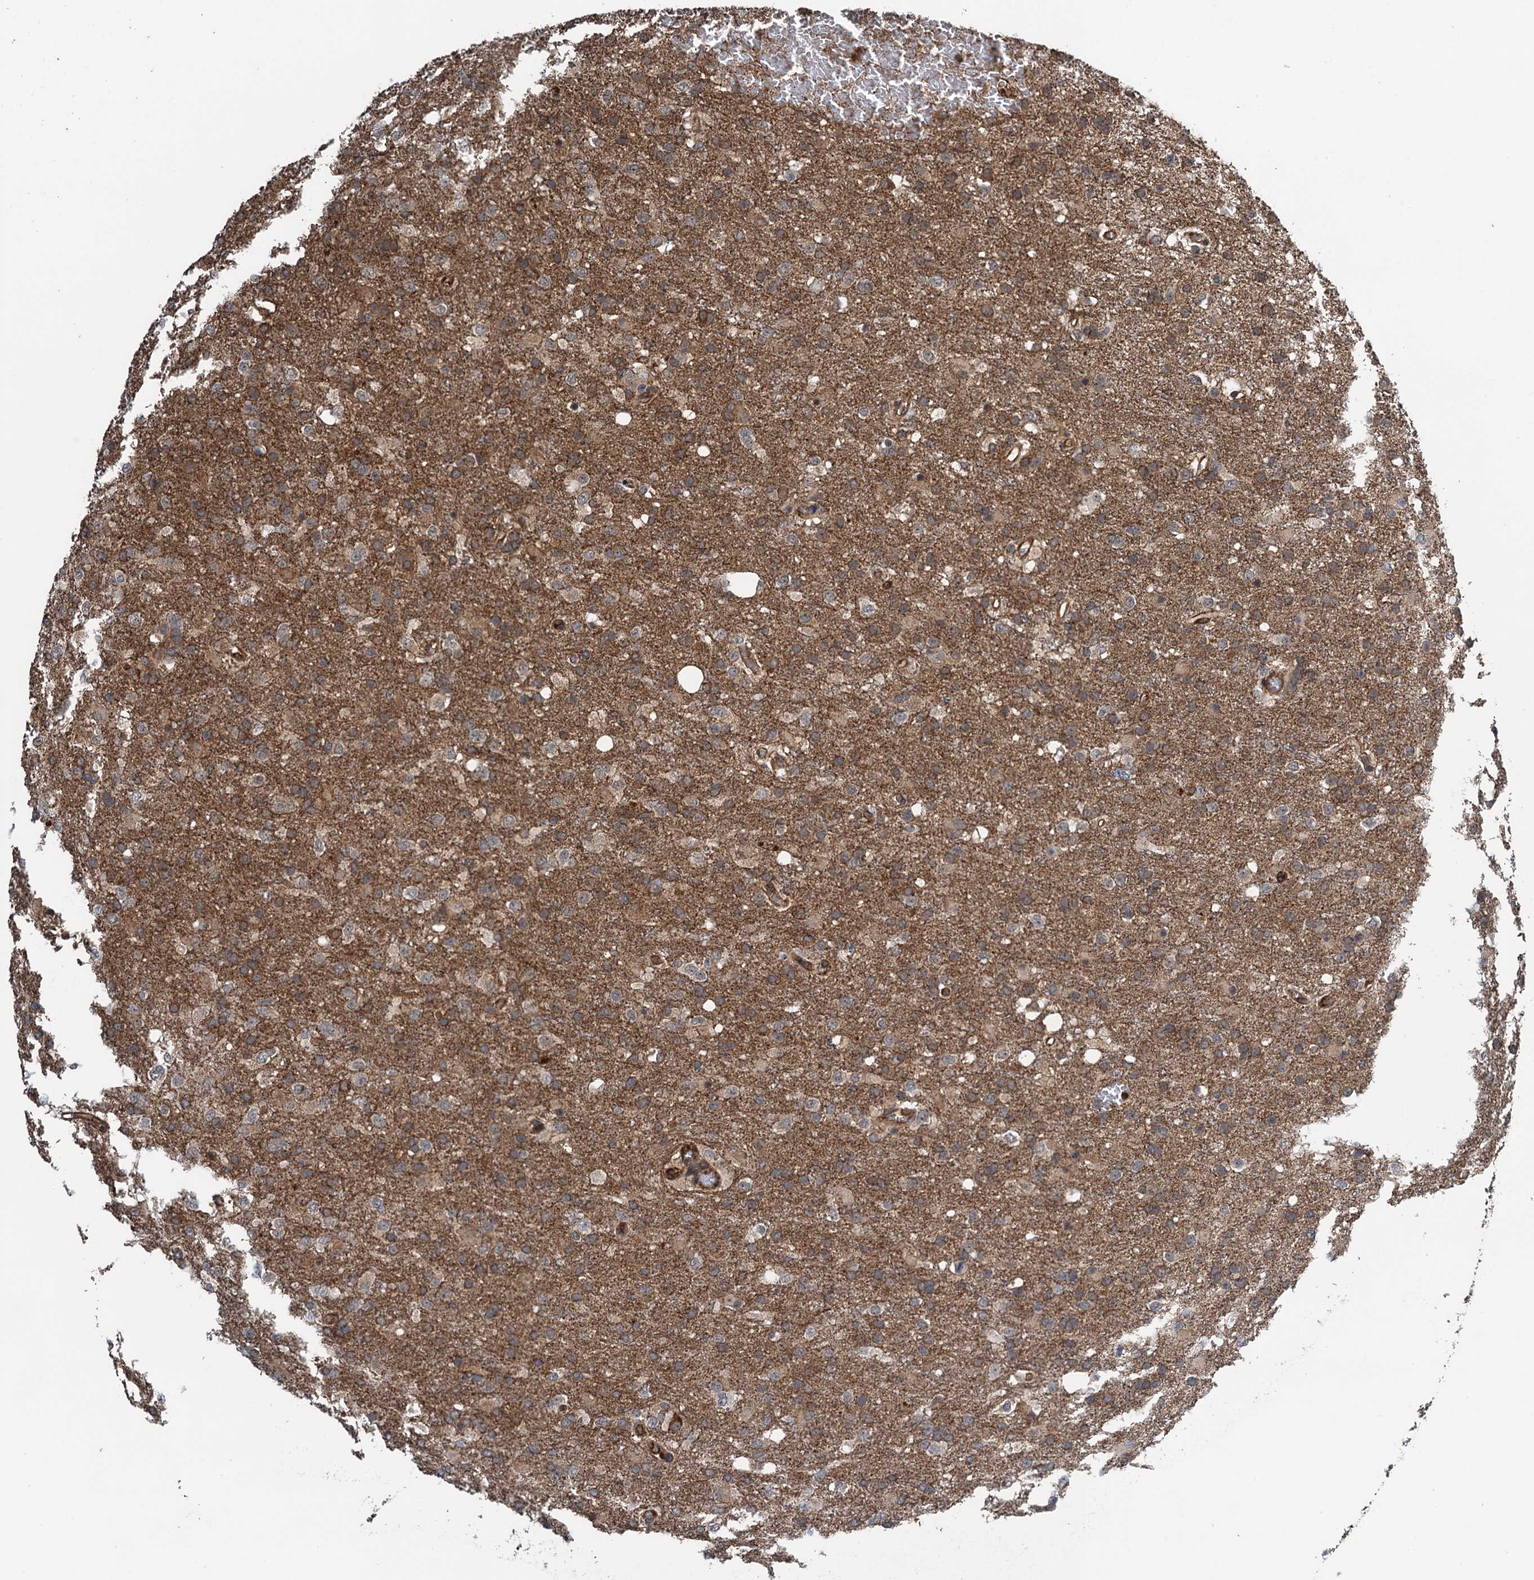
{"staining": {"intensity": "moderate", "quantity": ">75%", "location": "cytoplasmic/membranous"}, "tissue": "glioma", "cell_type": "Tumor cells", "image_type": "cancer", "snomed": [{"axis": "morphology", "description": "Glioma, malignant, High grade"}, {"axis": "topography", "description": "Brain"}], "caption": "Glioma stained with DAB (3,3'-diaminobenzidine) immunohistochemistry demonstrates medium levels of moderate cytoplasmic/membranous staining in approximately >75% of tumor cells.", "gene": "WHAMM", "patient": {"sex": "female", "age": 74}}